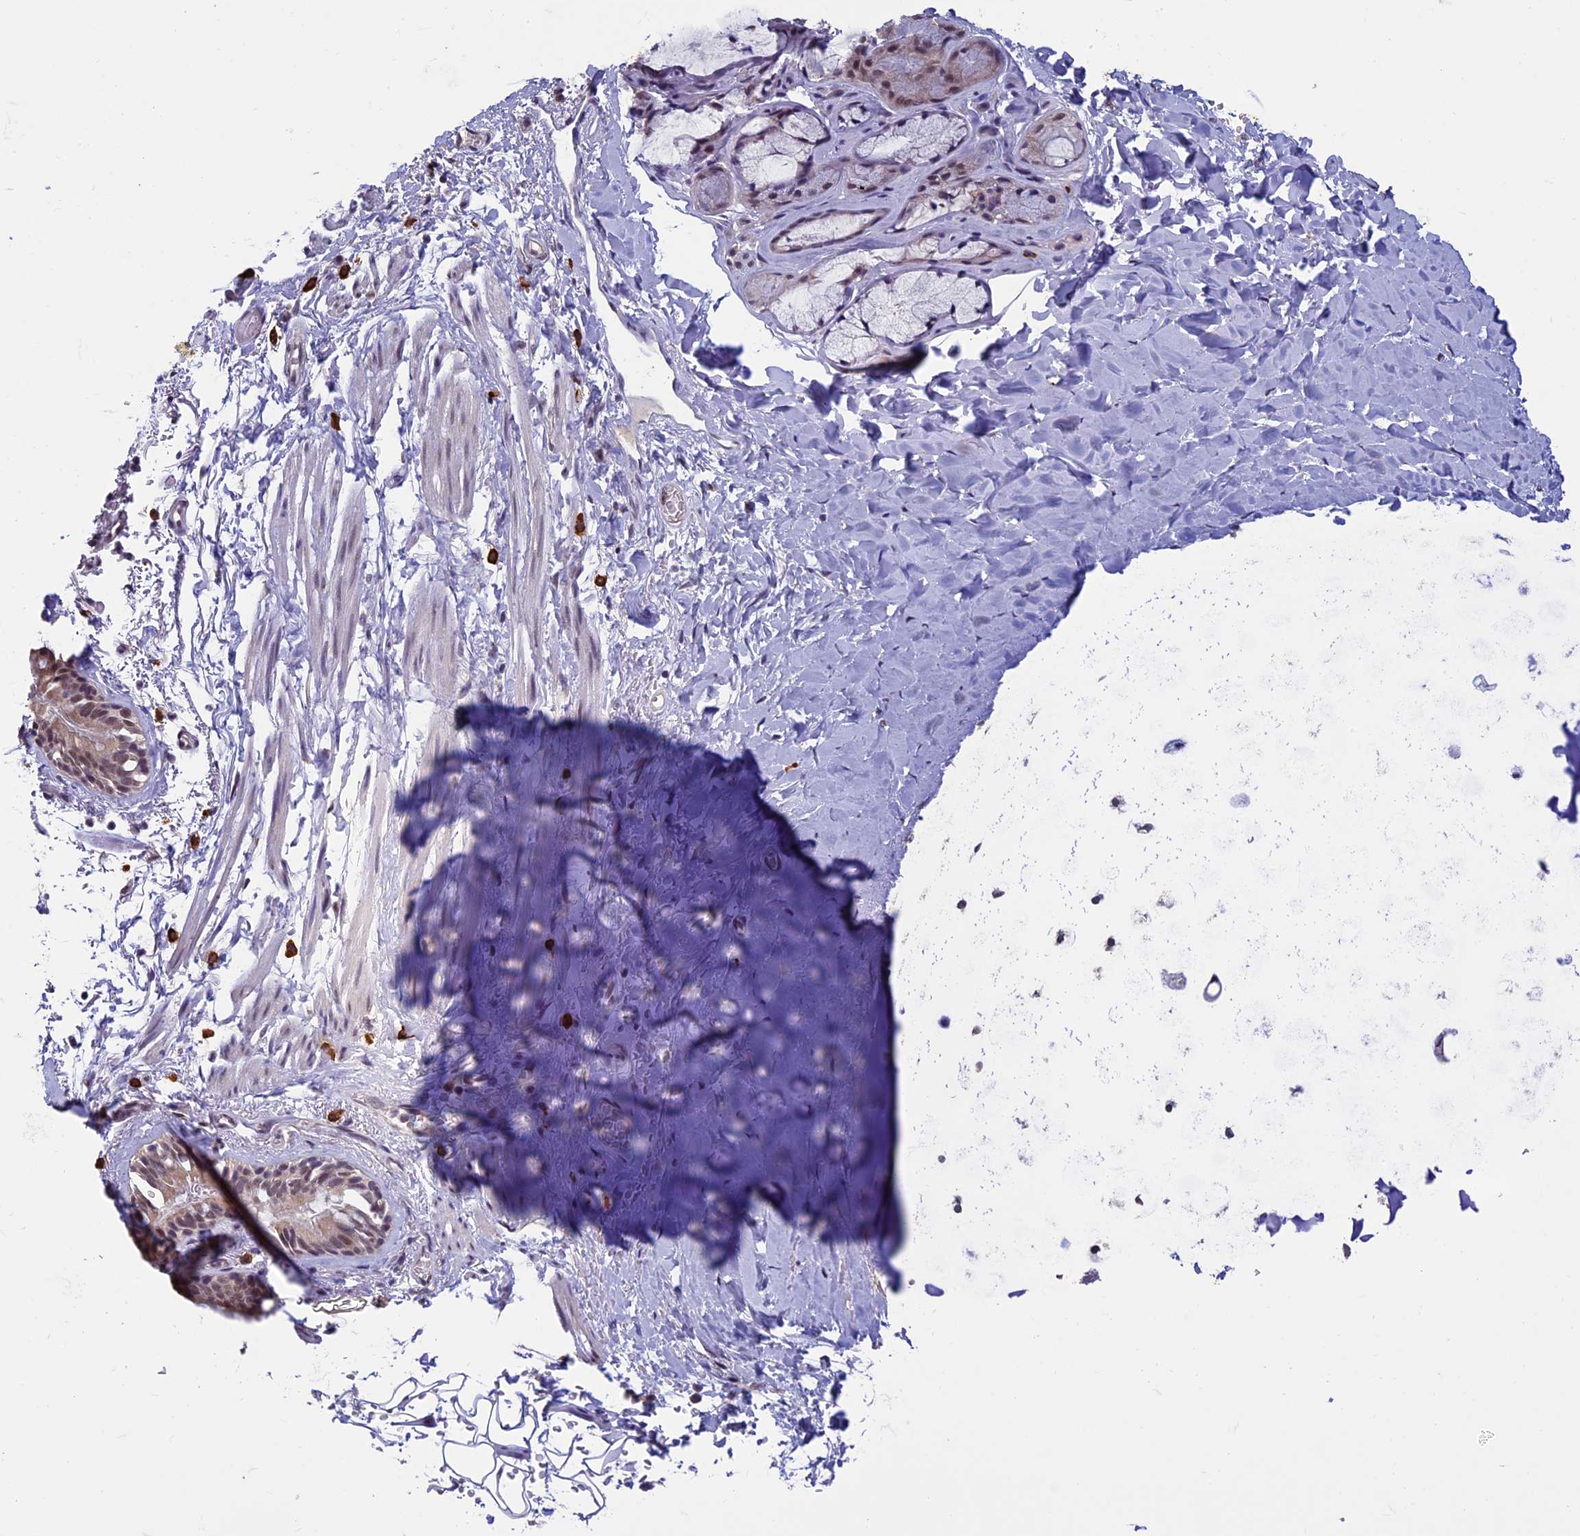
{"staining": {"intensity": "negative", "quantity": "none", "location": "none"}, "tissue": "adipose tissue", "cell_type": "Adipocytes", "image_type": "normal", "snomed": [{"axis": "morphology", "description": "Normal tissue, NOS"}, {"axis": "topography", "description": "Lymph node"}, {"axis": "topography", "description": "Bronchus"}], "caption": "Immunohistochemistry (IHC) photomicrograph of benign adipose tissue: human adipose tissue stained with DAB (3,3'-diaminobenzidine) exhibits no significant protein expression in adipocytes.", "gene": "RNF40", "patient": {"sex": "male", "age": 63}}